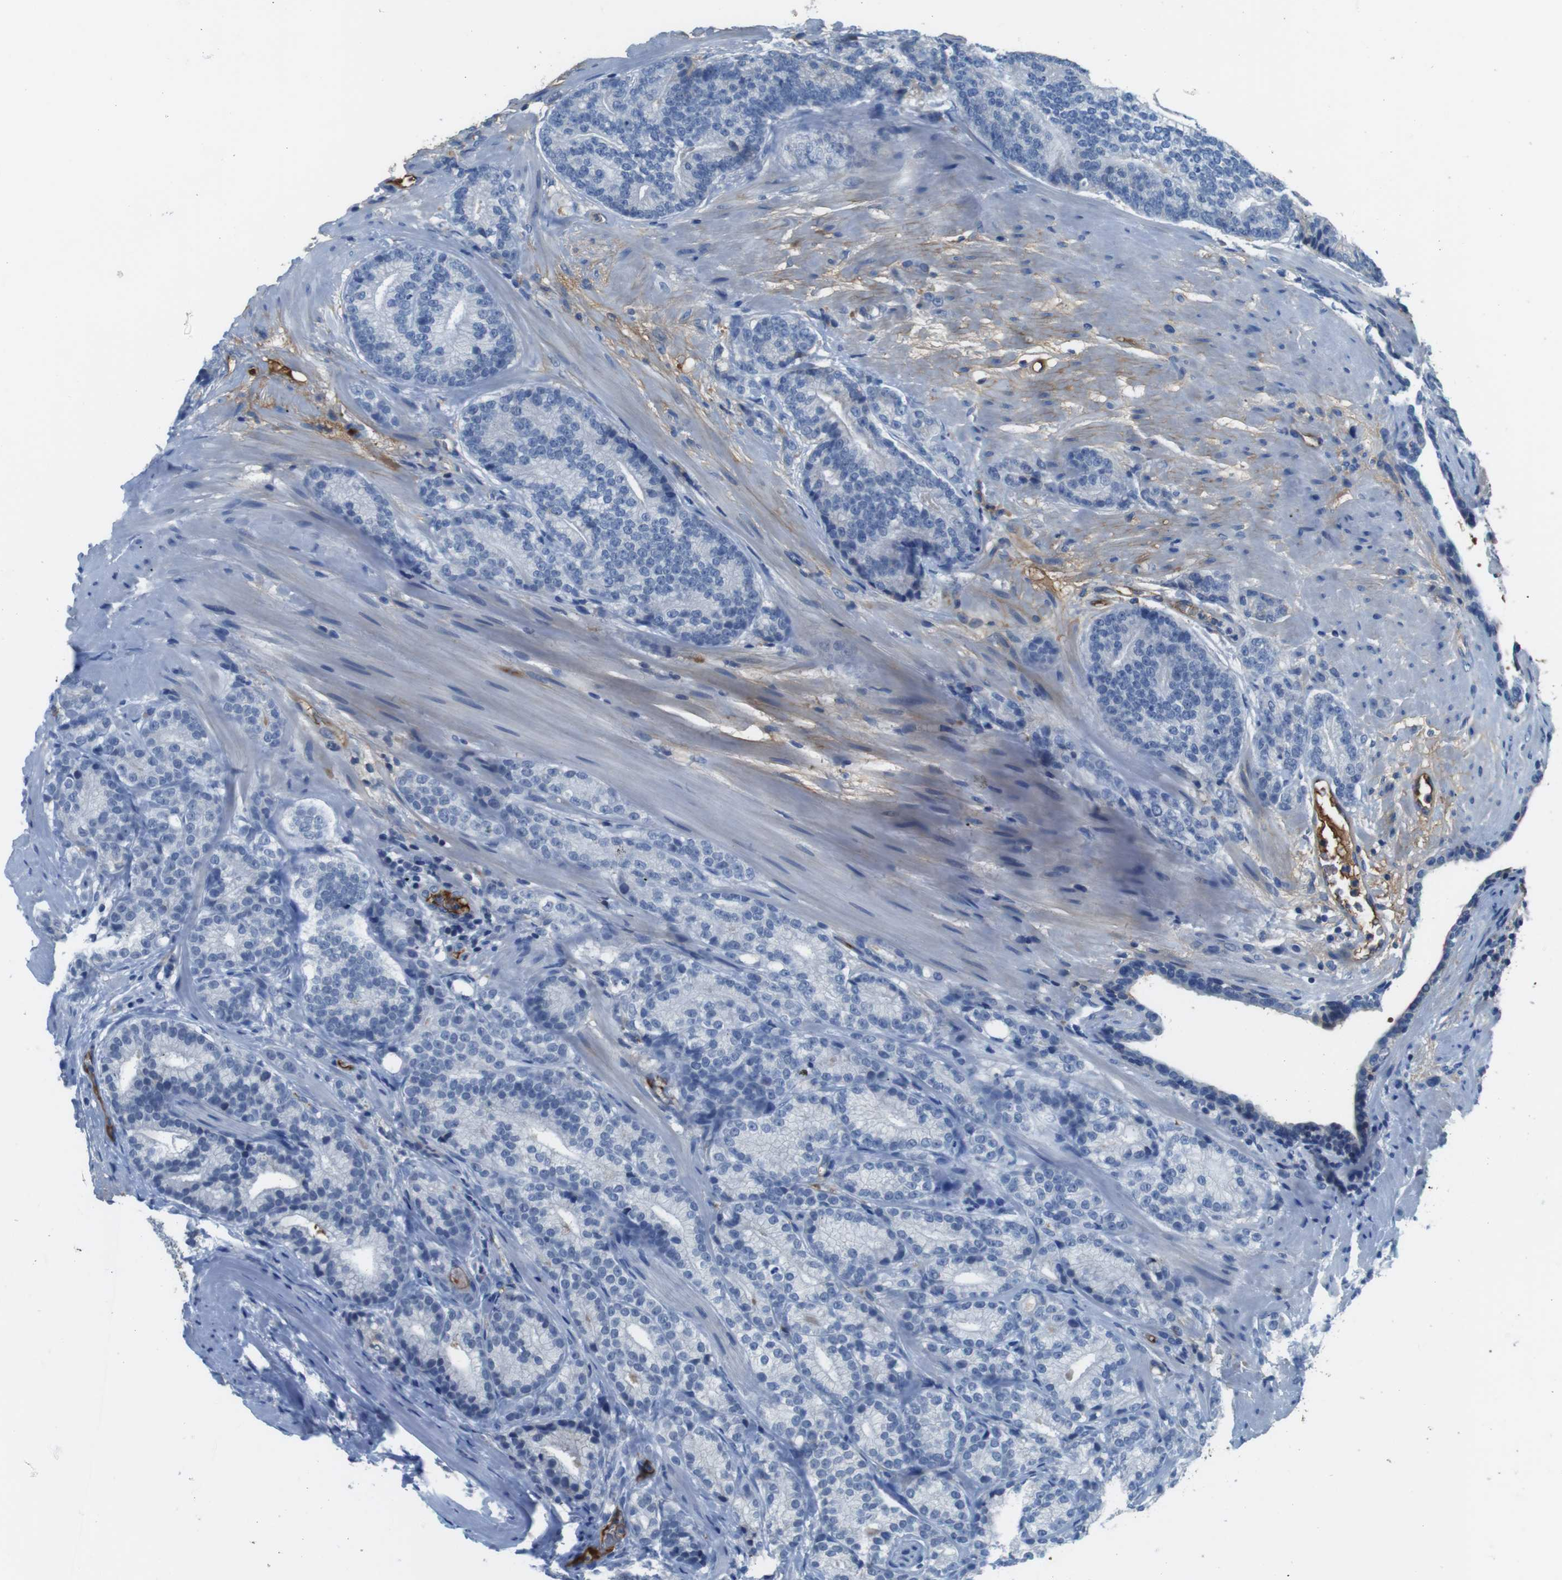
{"staining": {"intensity": "negative", "quantity": "none", "location": "none"}, "tissue": "prostate cancer", "cell_type": "Tumor cells", "image_type": "cancer", "snomed": [{"axis": "morphology", "description": "Adenocarcinoma, High grade"}, {"axis": "topography", "description": "Prostate"}], "caption": "Immunohistochemistry histopathology image of high-grade adenocarcinoma (prostate) stained for a protein (brown), which reveals no expression in tumor cells.", "gene": "TMPRSS15", "patient": {"sex": "male", "age": 61}}